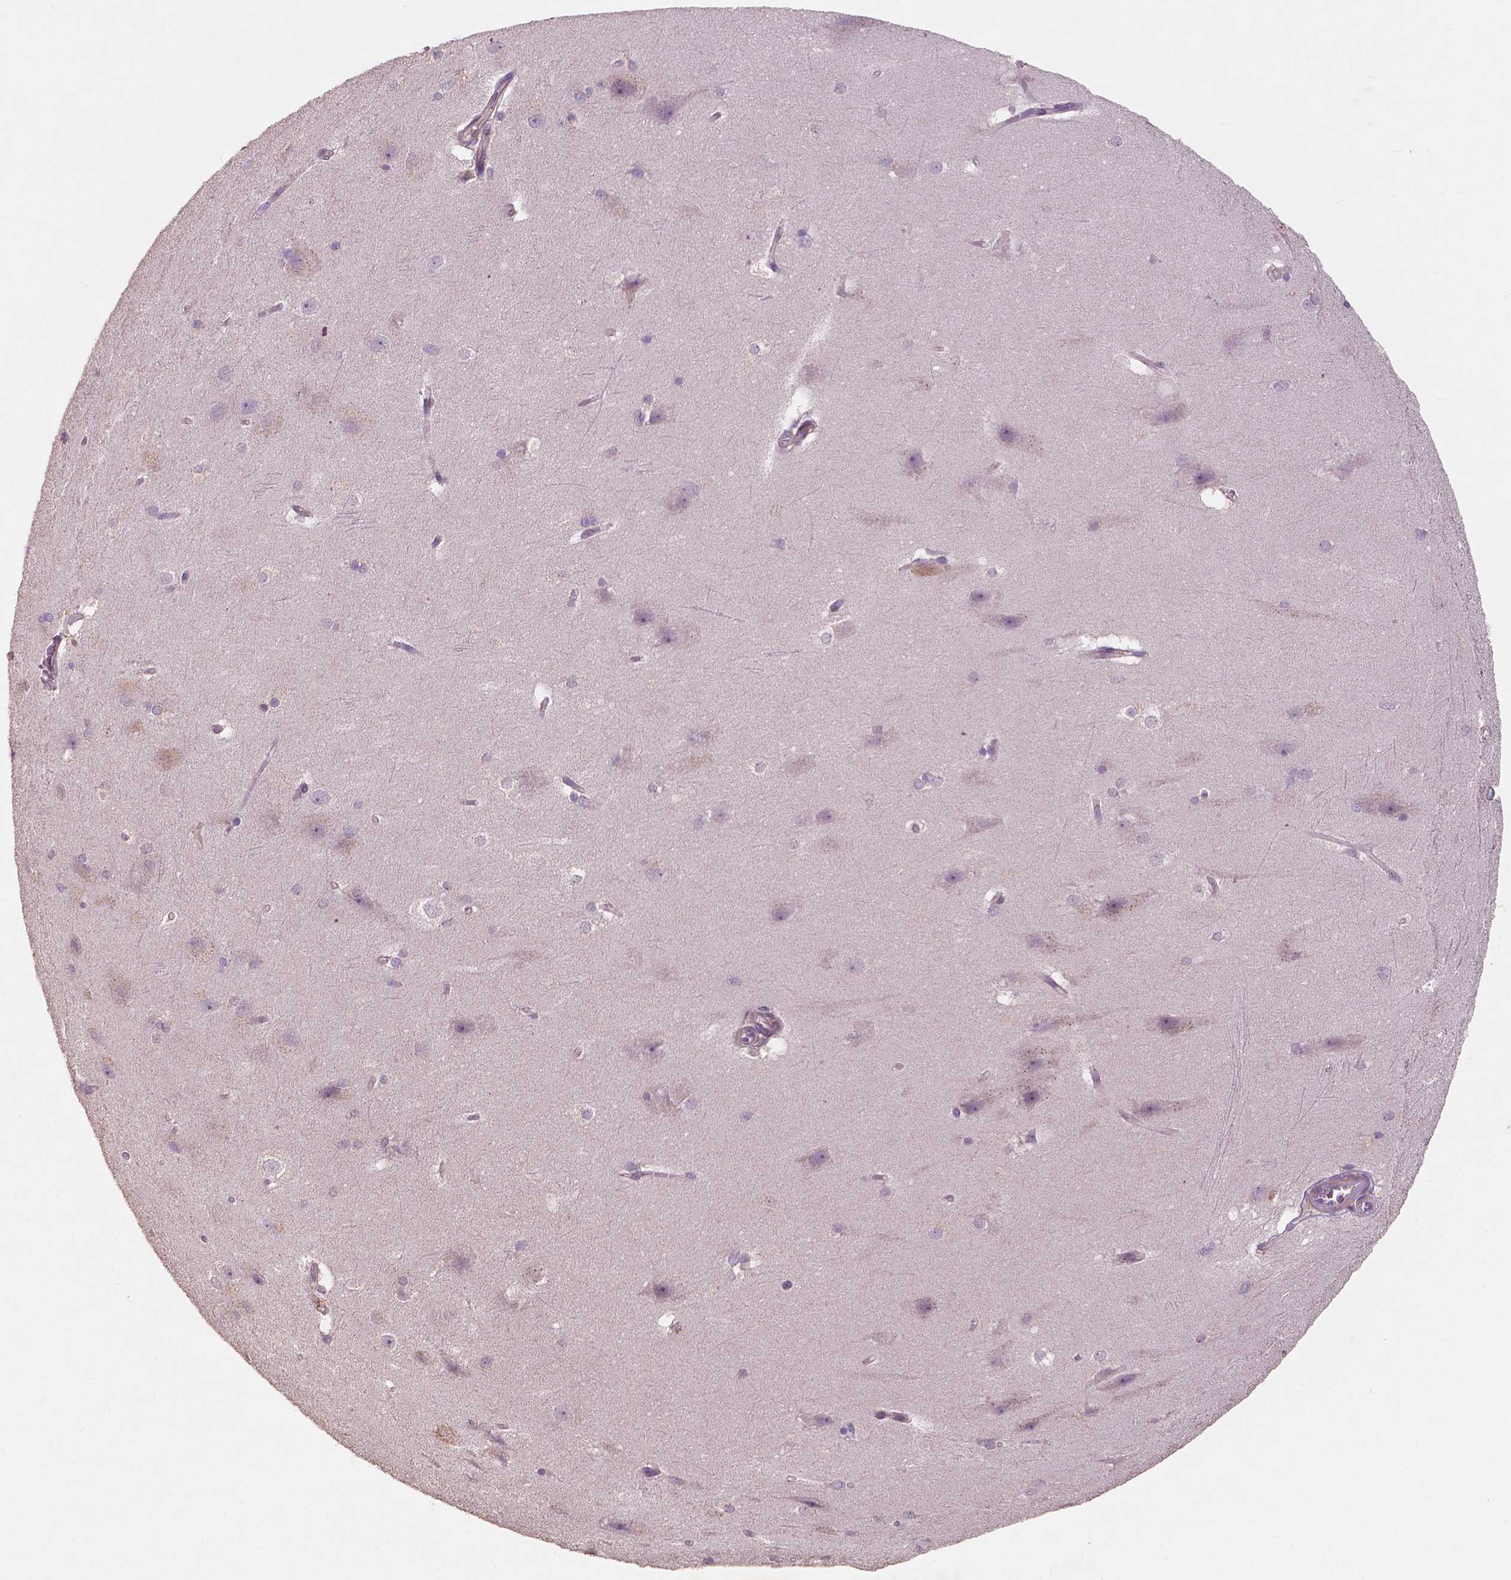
{"staining": {"intensity": "negative", "quantity": "none", "location": "none"}, "tissue": "hippocampus", "cell_type": "Glial cells", "image_type": "normal", "snomed": [{"axis": "morphology", "description": "Normal tissue, NOS"}, {"axis": "topography", "description": "Cerebral cortex"}, {"axis": "topography", "description": "Hippocampus"}], "caption": "A high-resolution photomicrograph shows immunohistochemistry staining of normal hippocampus, which displays no significant expression in glial cells. (DAB (3,3'-diaminobenzidine) immunohistochemistry with hematoxylin counter stain).", "gene": "CHPT1", "patient": {"sex": "female", "age": 19}}